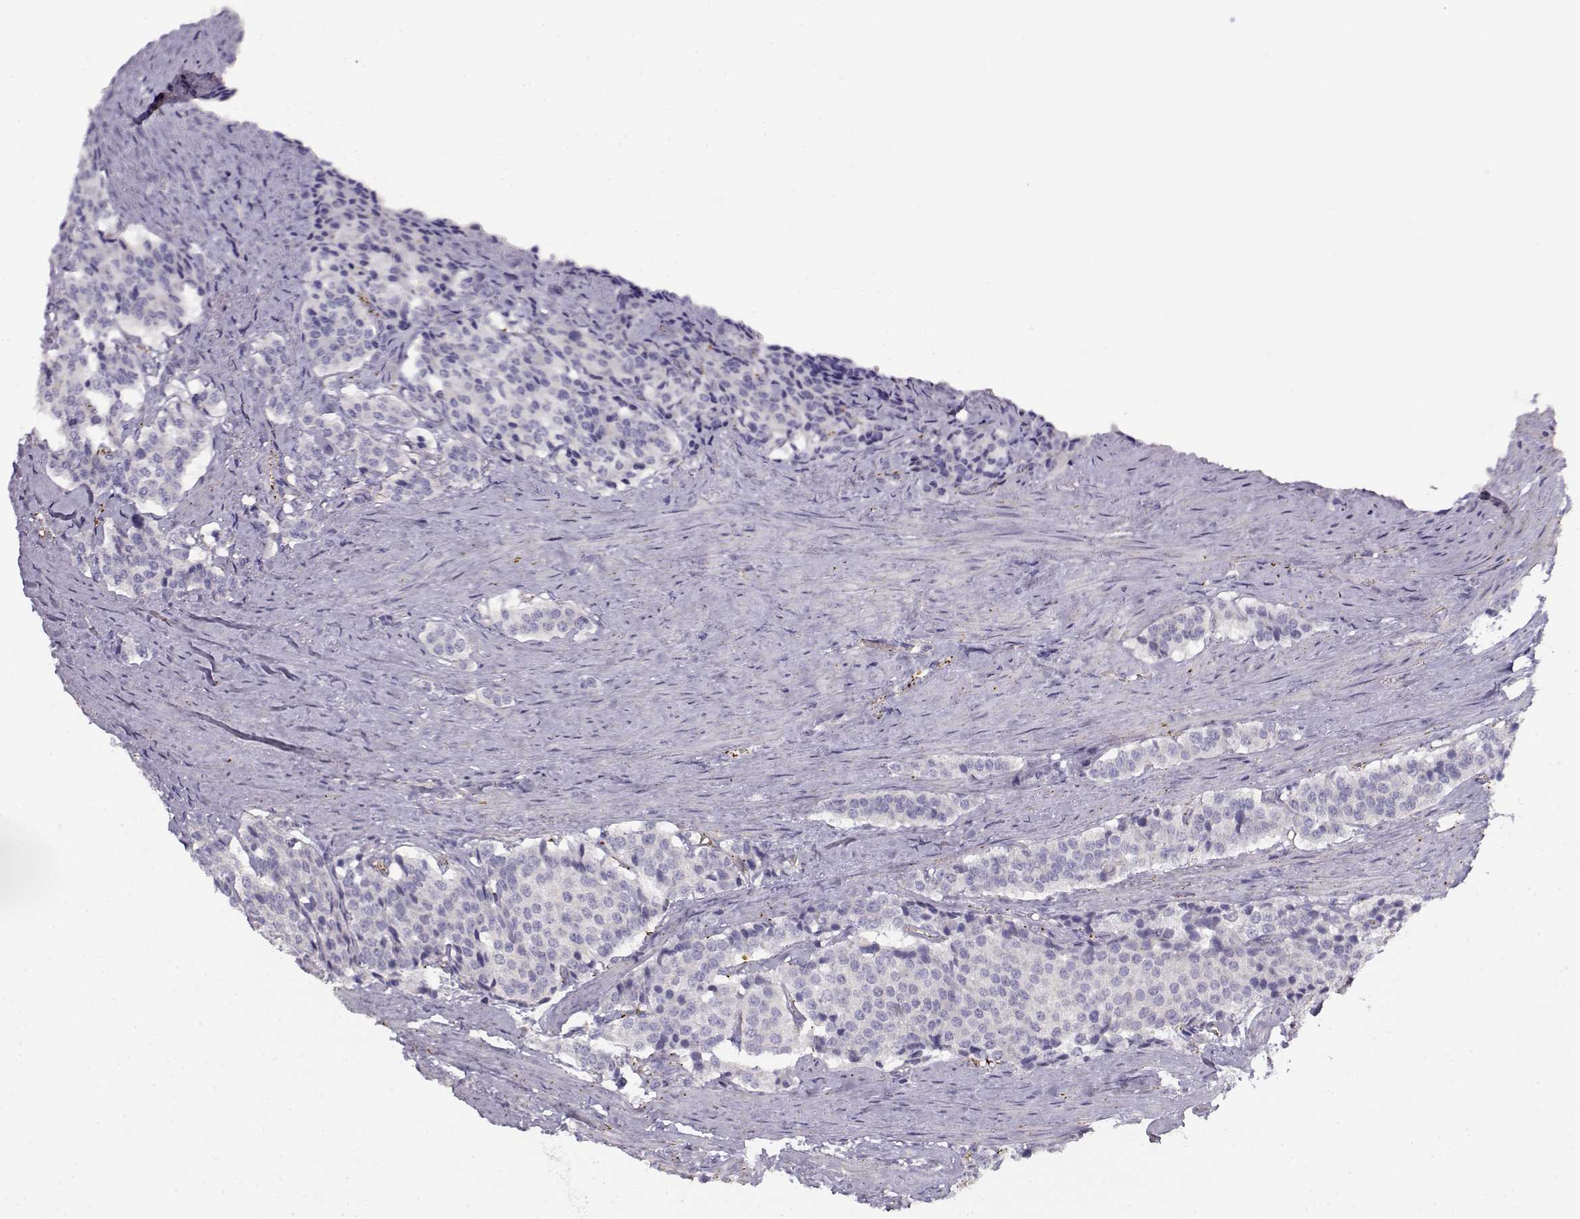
{"staining": {"intensity": "negative", "quantity": "none", "location": "none"}, "tissue": "carcinoid", "cell_type": "Tumor cells", "image_type": "cancer", "snomed": [{"axis": "morphology", "description": "Carcinoid, malignant, NOS"}, {"axis": "topography", "description": "Small intestine"}], "caption": "A high-resolution histopathology image shows immunohistochemistry staining of carcinoid, which exhibits no significant staining in tumor cells. Brightfield microscopy of IHC stained with DAB (brown) and hematoxylin (blue), captured at high magnification.", "gene": "MYO1A", "patient": {"sex": "female", "age": 58}}